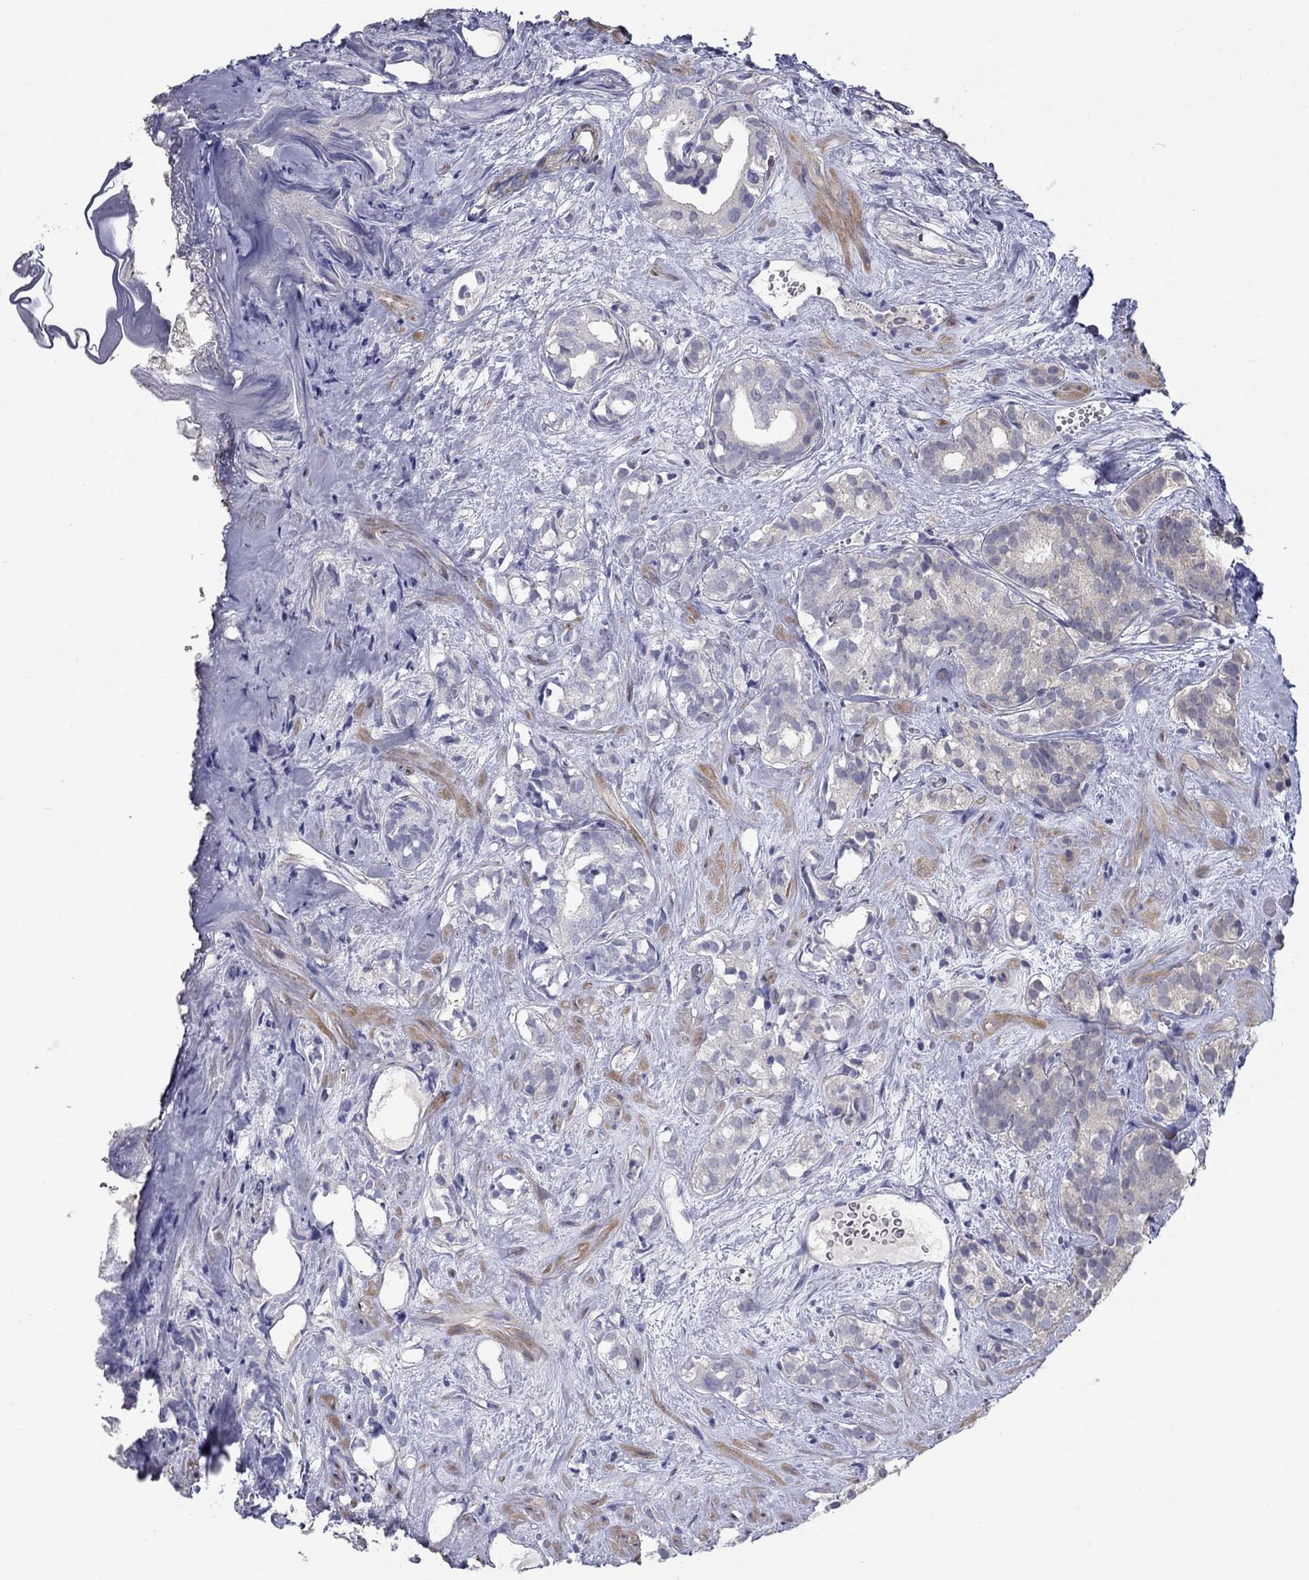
{"staining": {"intensity": "negative", "quantity": "none", "location": "none"}, "tissue": "prostate cancer", "cell_type": "Tumor cells", "image_type": "cancer", "snomed": [{"axis": "morphology", "description": "Adenocarcinoma, High grade"}, {"axis": "topography", "description": "Prostate"}], "caption": "Human prostate cancer (high-grade adenocarcinoma) stained for a protein using IHC shows no staining in tumor cells.", "gene": "GRK7", "patient": {"sex": "male", "age": 90}}